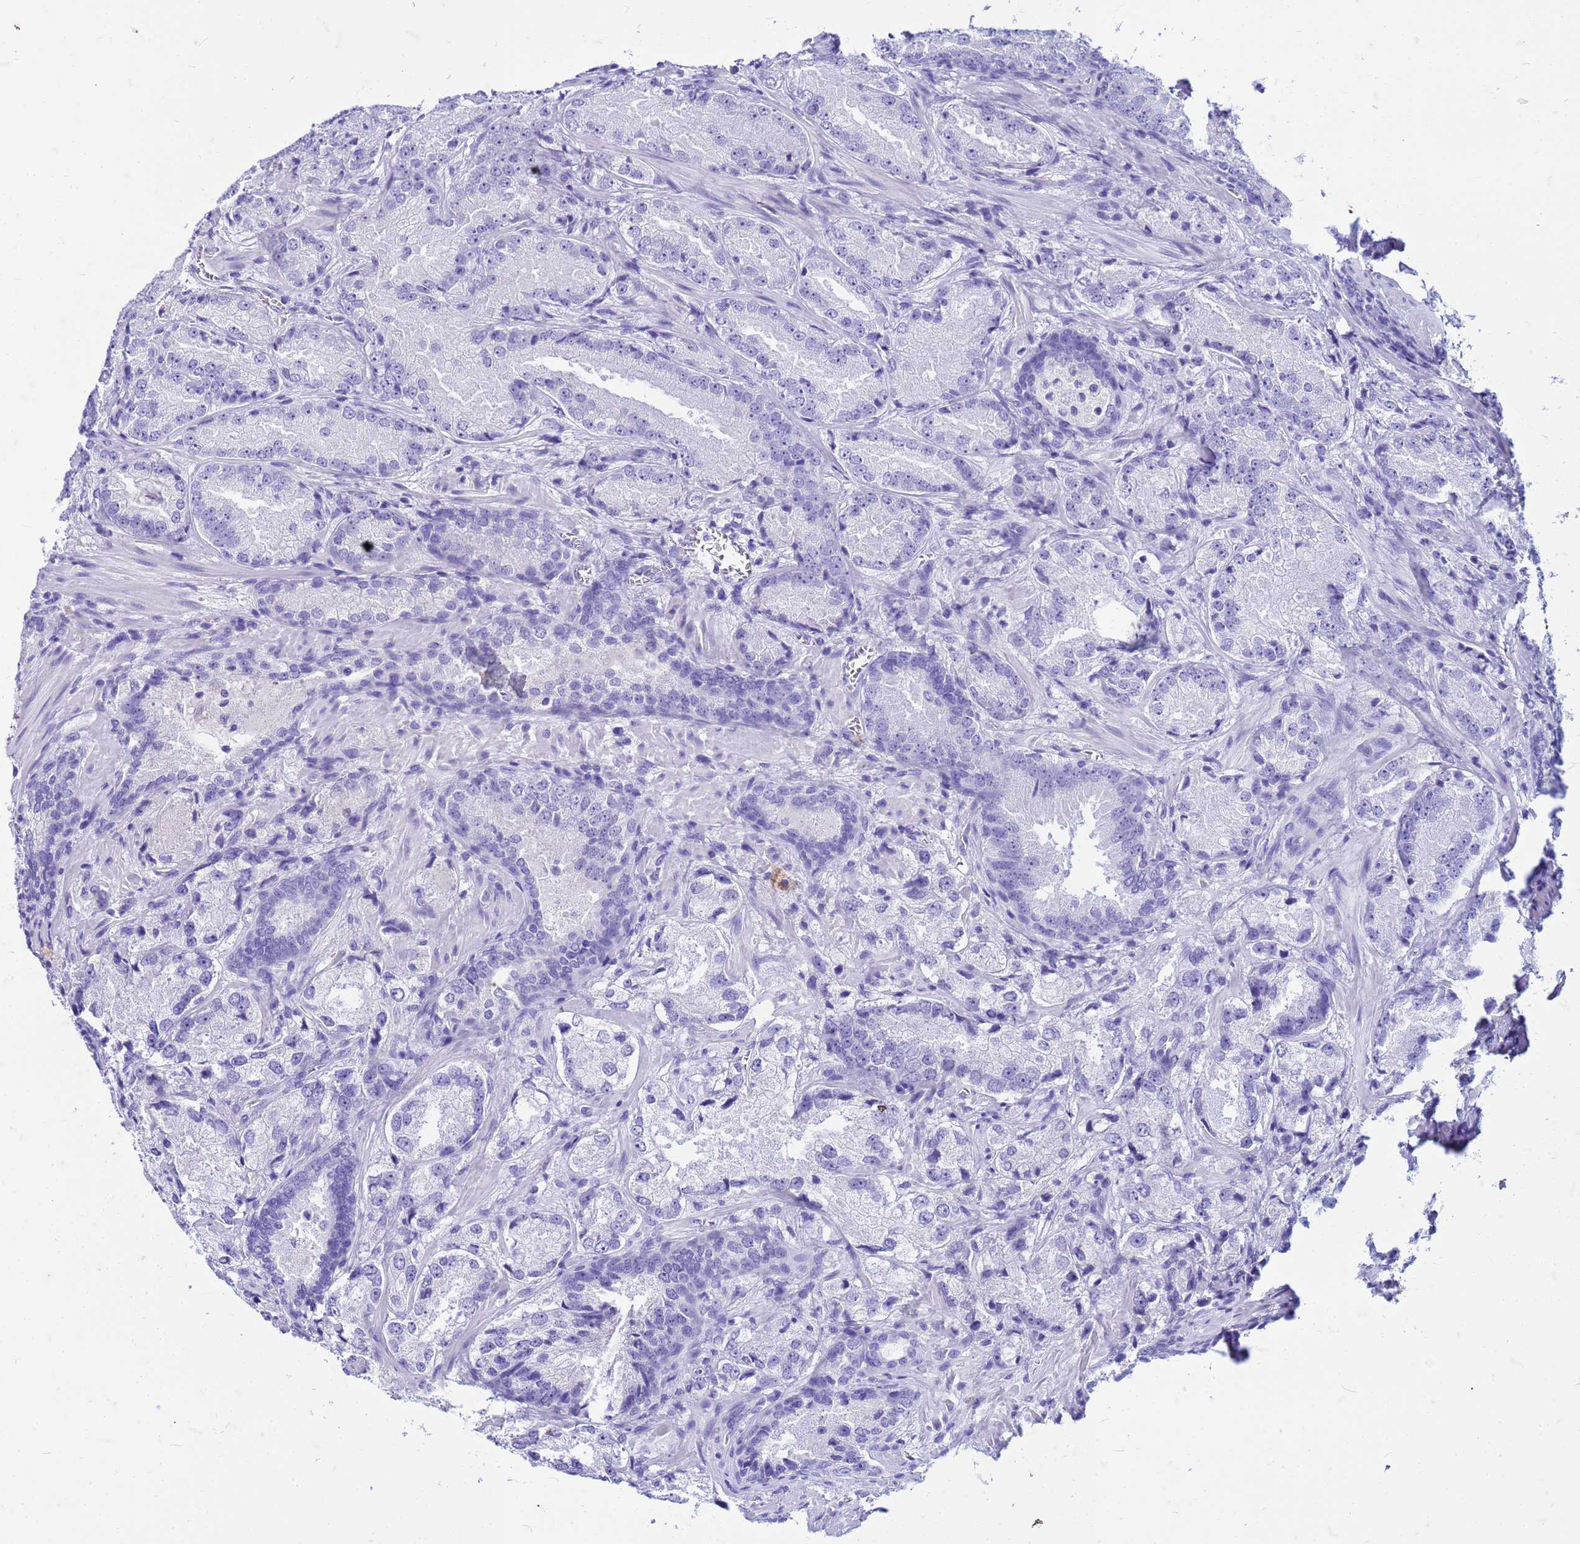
{"staining": {"intensity": "negative", "quantity": "none", "location": "none"}, "tissue": "prostate cancer", "cell_type": "Tumor cells", "image_type": "cancer", "snomed": [{"axis": "morphology", "description": "Adenocarcinoma, Low grade"}, {"axis": "topography", "description": "Prostate"}], "caption": "High power microscopy histopathology image of an immunohistochemistry (IHC) photomicrograph of adenocarcinoma (low-grade) (prostate), revealing no significant expression in tumor cells.", "gene": "CFAP100", "patient": {"sex": "male", "age": 74}}